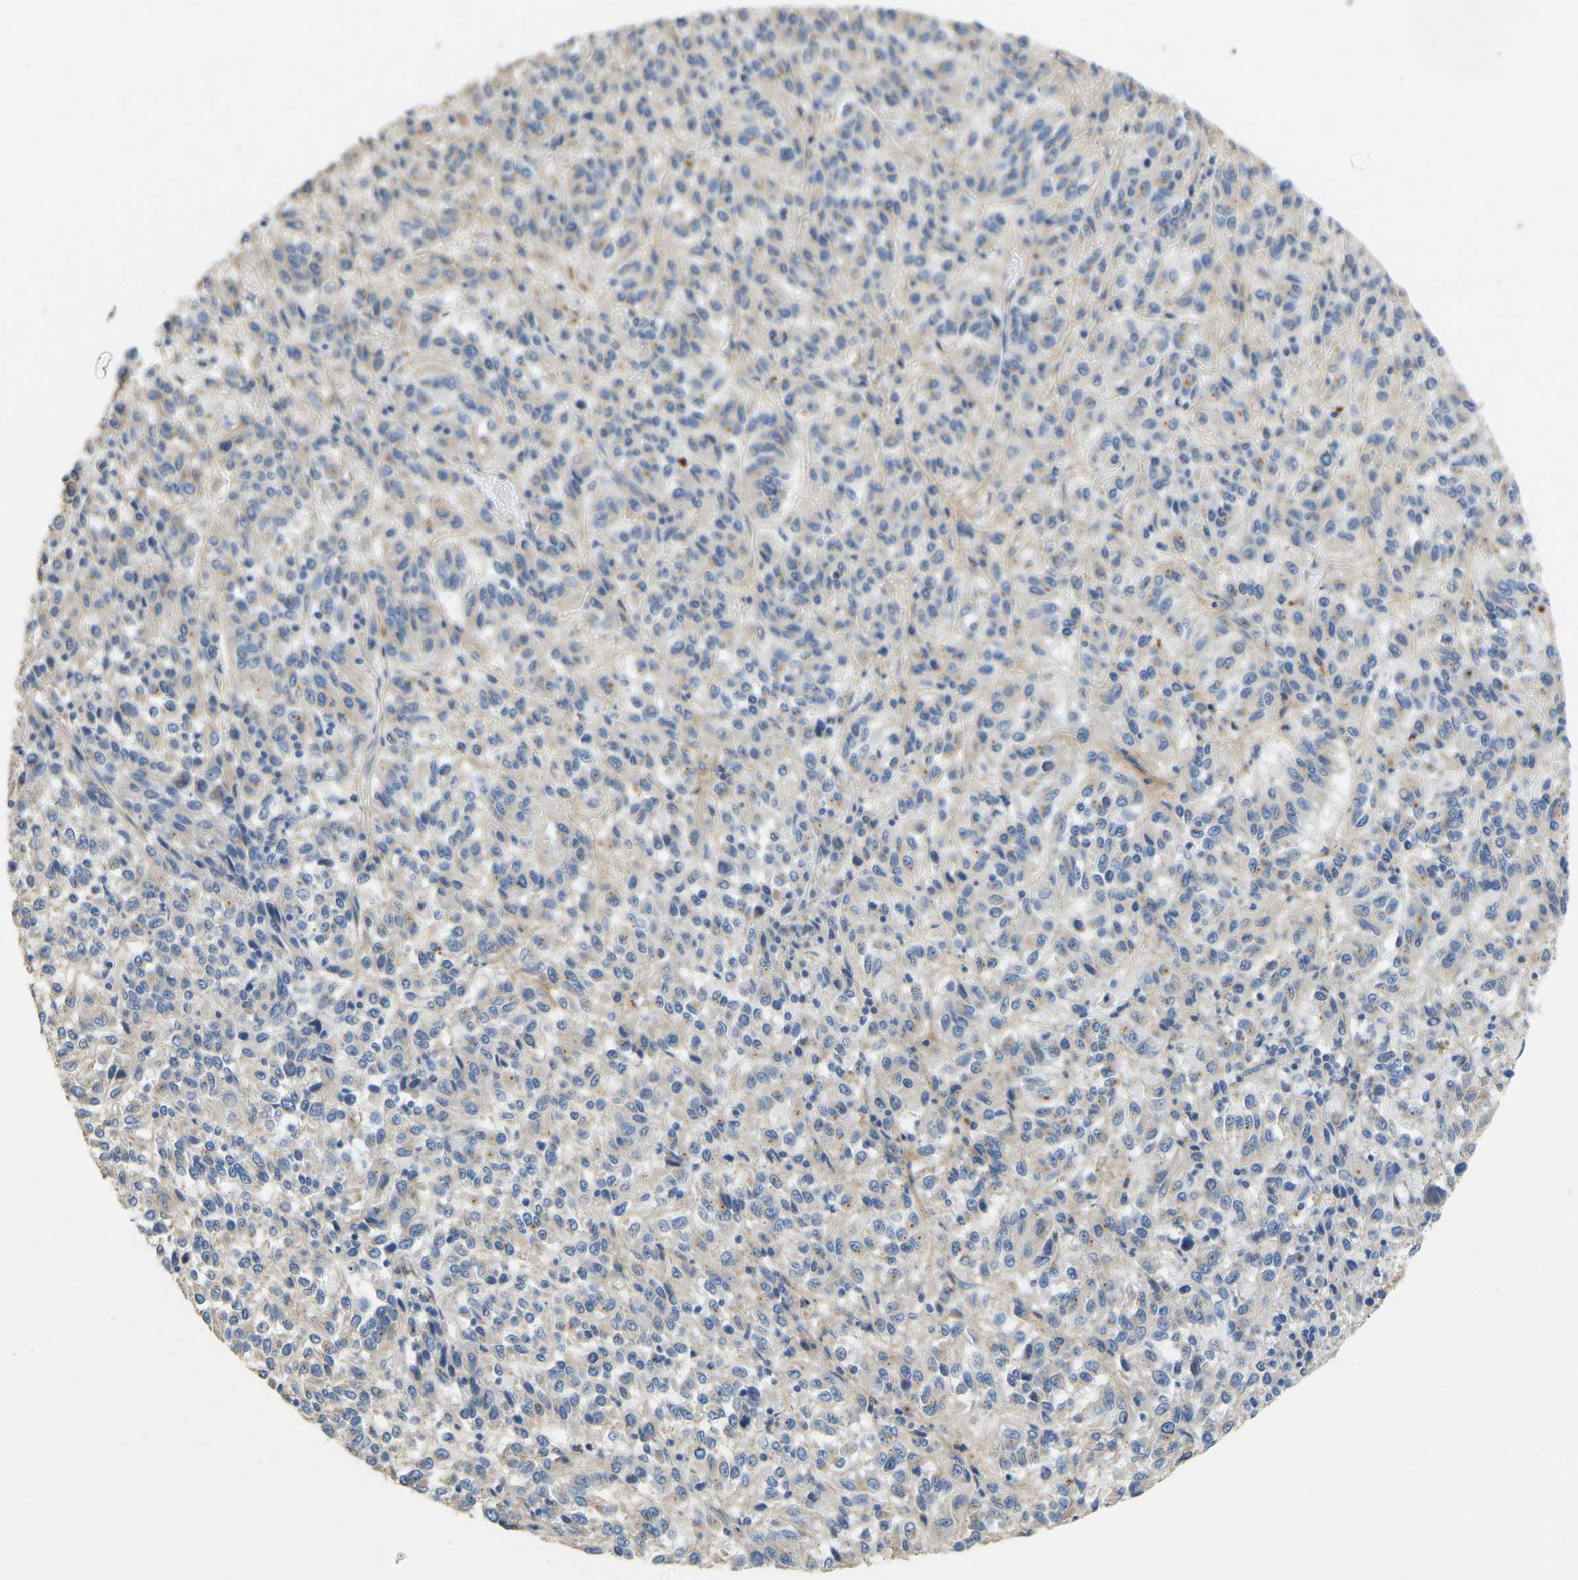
{"staining": {"intensity": "moderate", "quantity": "<25%", "location": "cytoplasmic/membranous"}, "tissue": "melanoma", "cell_type": "Tumor cells", "image_type": "cancer", "snomed": [{"axis": "morphology", "description": "Malignant melanoma, Metastatic site"}, {"axis": "topography", "description": "Lung"}], "caption": "Brown immunohistochemical staining in melanoma displays moderate cytoplasmic/membranous expression in approximately <25% of tumor cells.", "gene": "TECTA", "patient": {"sex": "male", "age": 64}}